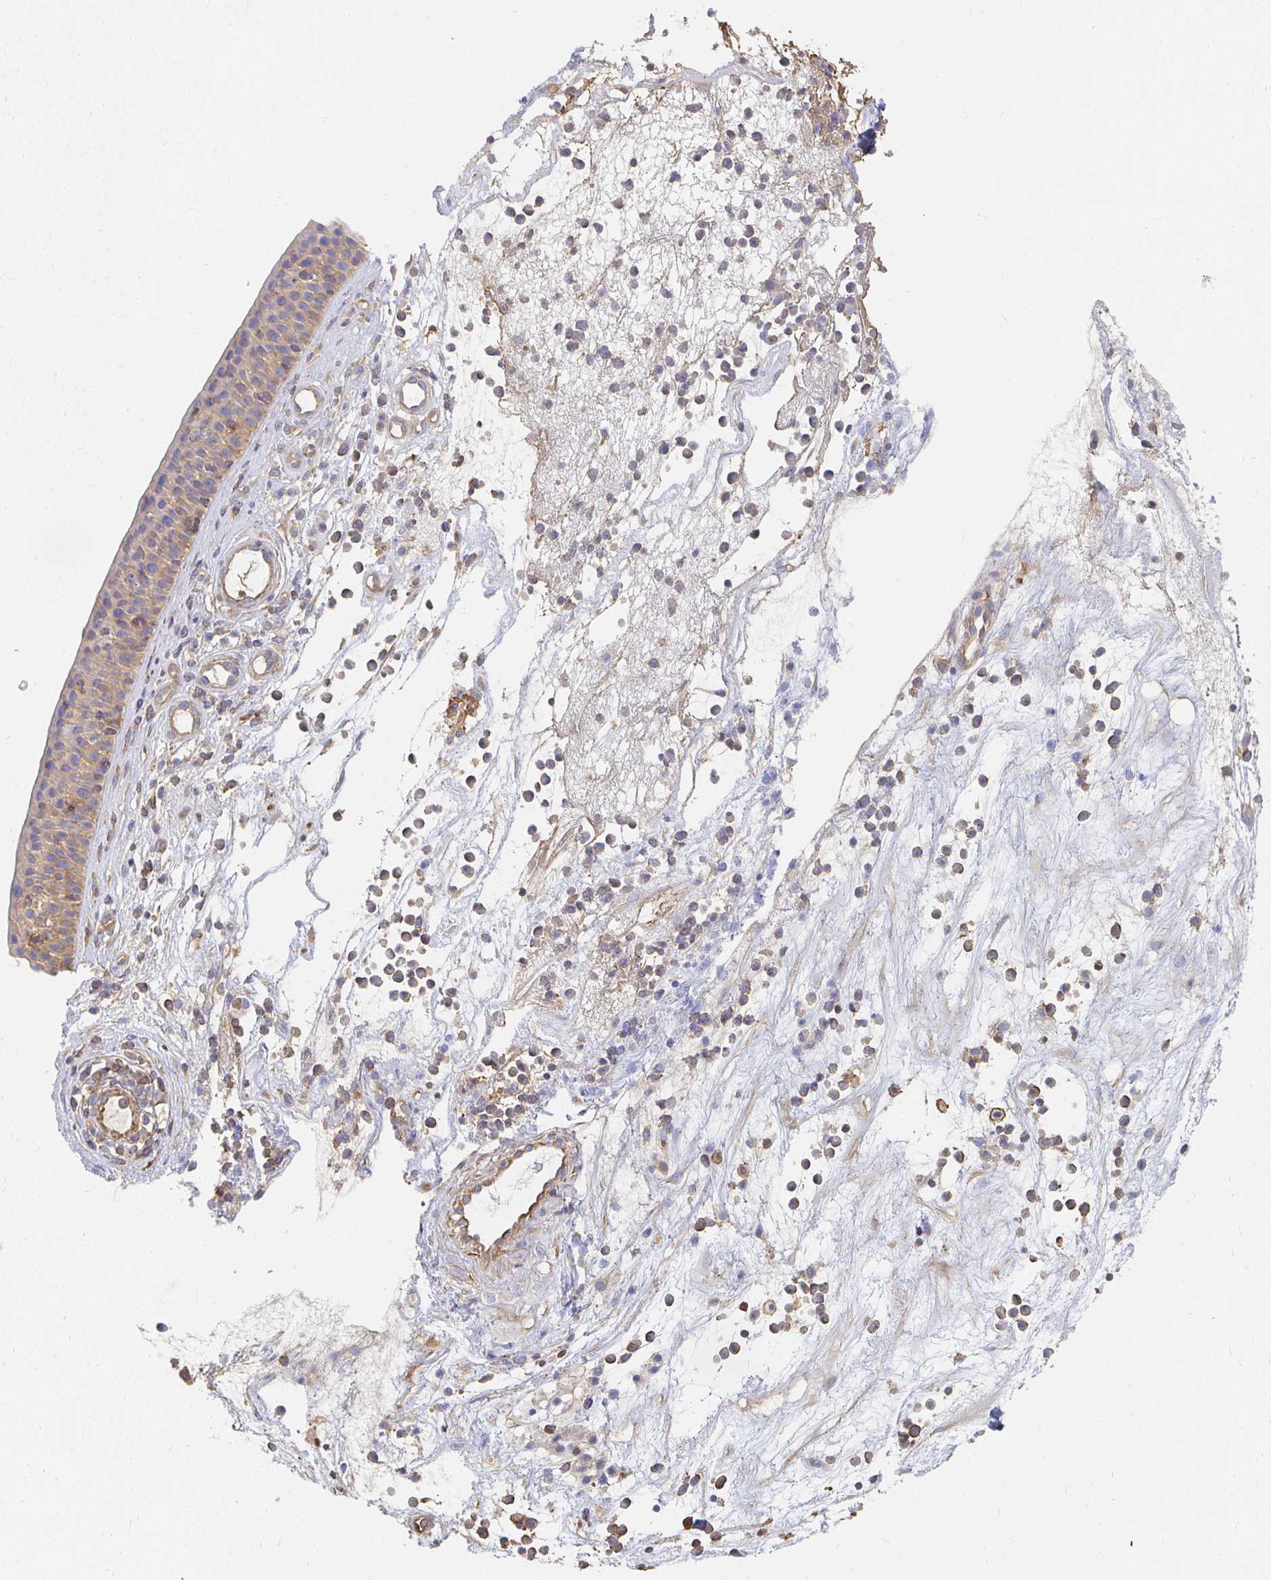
{"staining": {"intensity": "weak", "quantity": "25%-75%", "location": "cytoplasmic/membranous"}, "tissue": "nasopharynx", "cell_type": "Respiratory epithelial cells", "image_type": "normal", "snomed": [{"axis": "morphology", "description": "Normal tissue, NOS"}, {"axis": "topography", "description": "Nasopharynx"}], "caption": "A brown stain labels weak cytoplasmic/membranous positivity of a protein in respiratory epithelial cells of unremarkable nasopharynx.", "gene": "TSPAN19", "patient": {"sex": "male", "age": 56}}